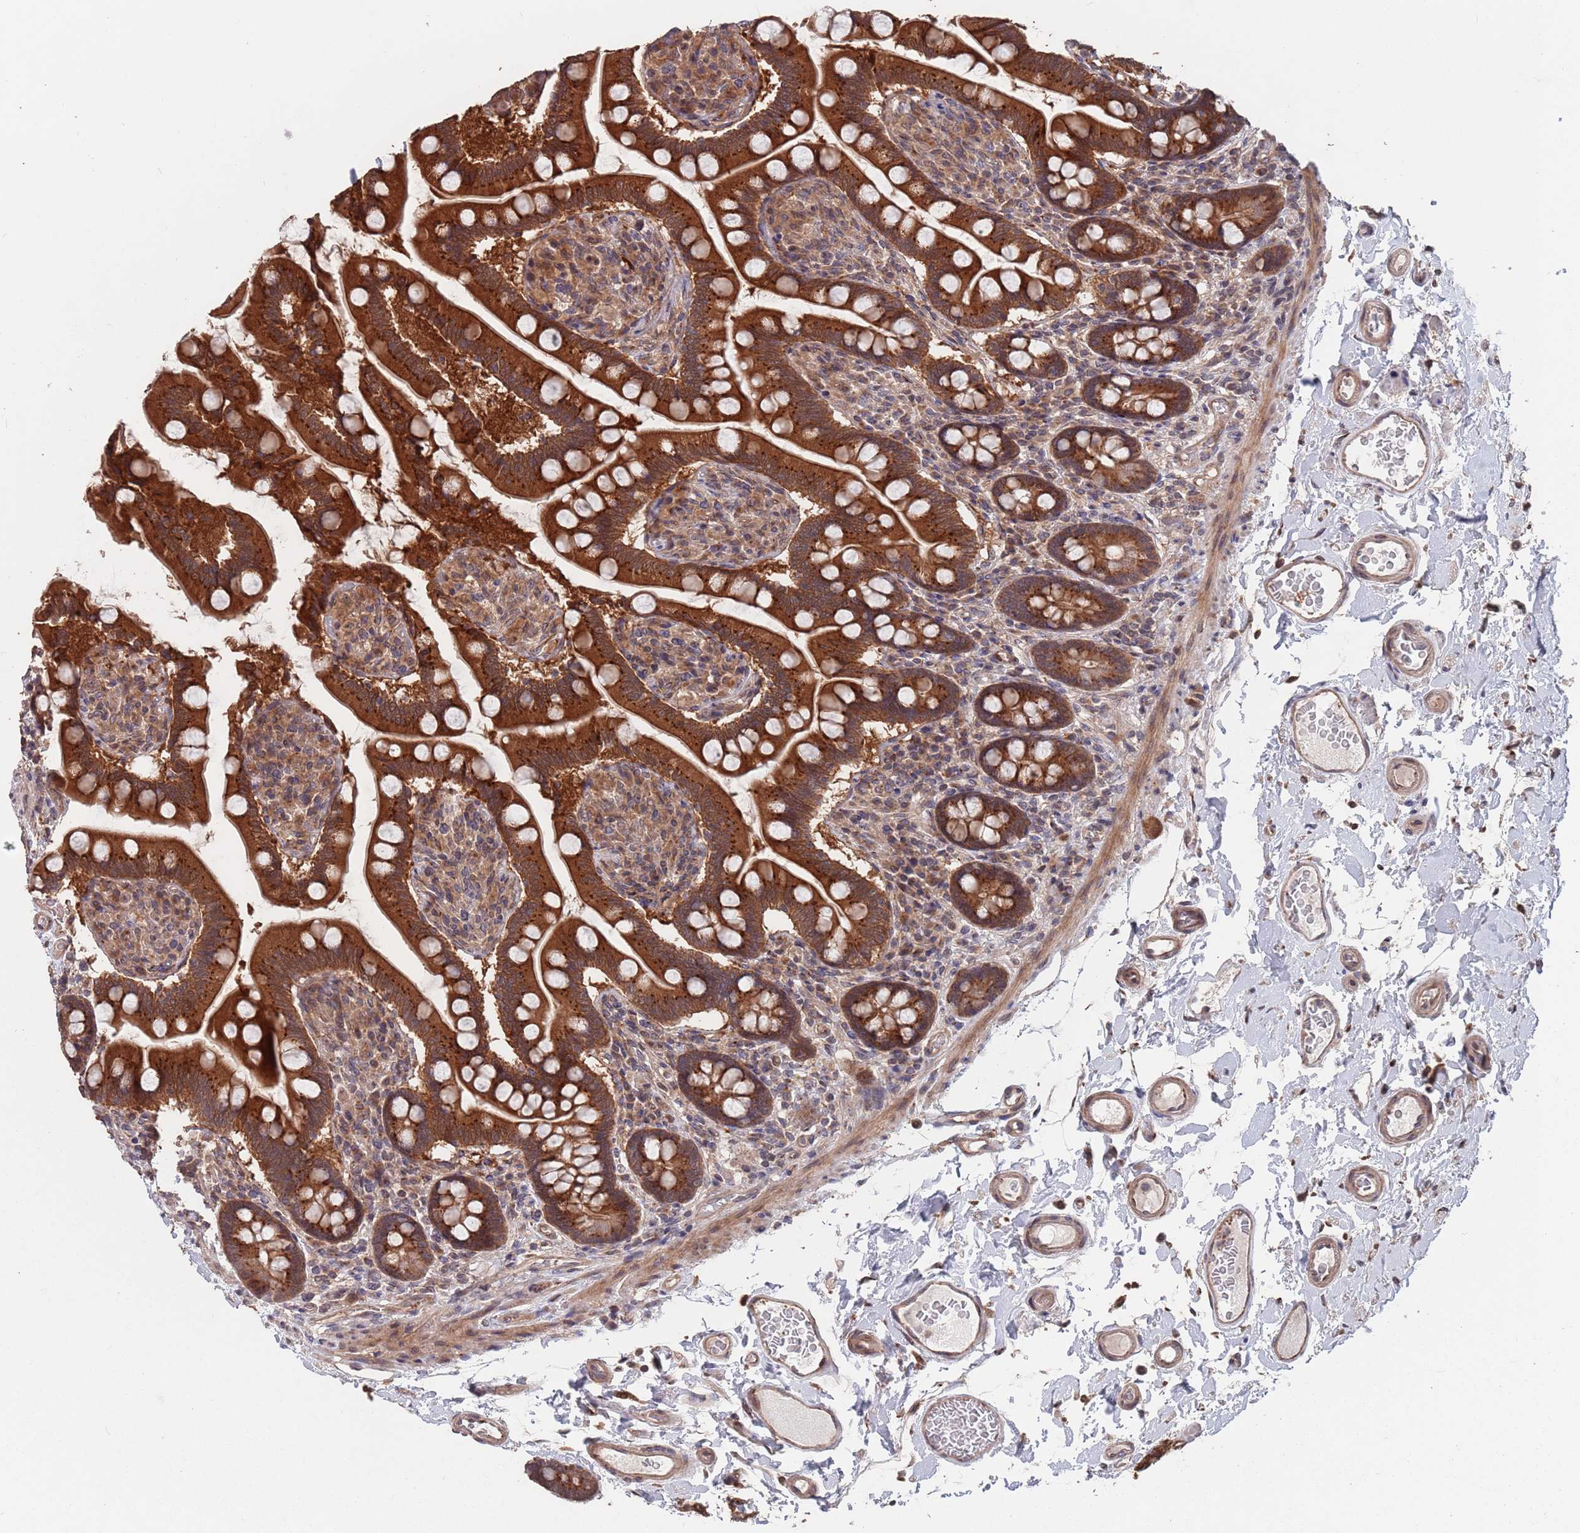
{"staining": {"intensity": "strong", "quantity": ">75%", "location": "cytoplasmic/membranous"}, "tissue": "small intestine", "cell_type": "Glandular cells", "image_type": "normal", "snomed": [{"axis": "morphology", "description": "Normal tissue, NOS"}, {"axis": "topography", "description": "Small intestine"}], "caption": "Benign small intestine displays strong cytoplasmic/membranous expression in about >75% of glandular cells.", "gene": "UNC45A", "patient": {"sex": "female", "age": 64}}